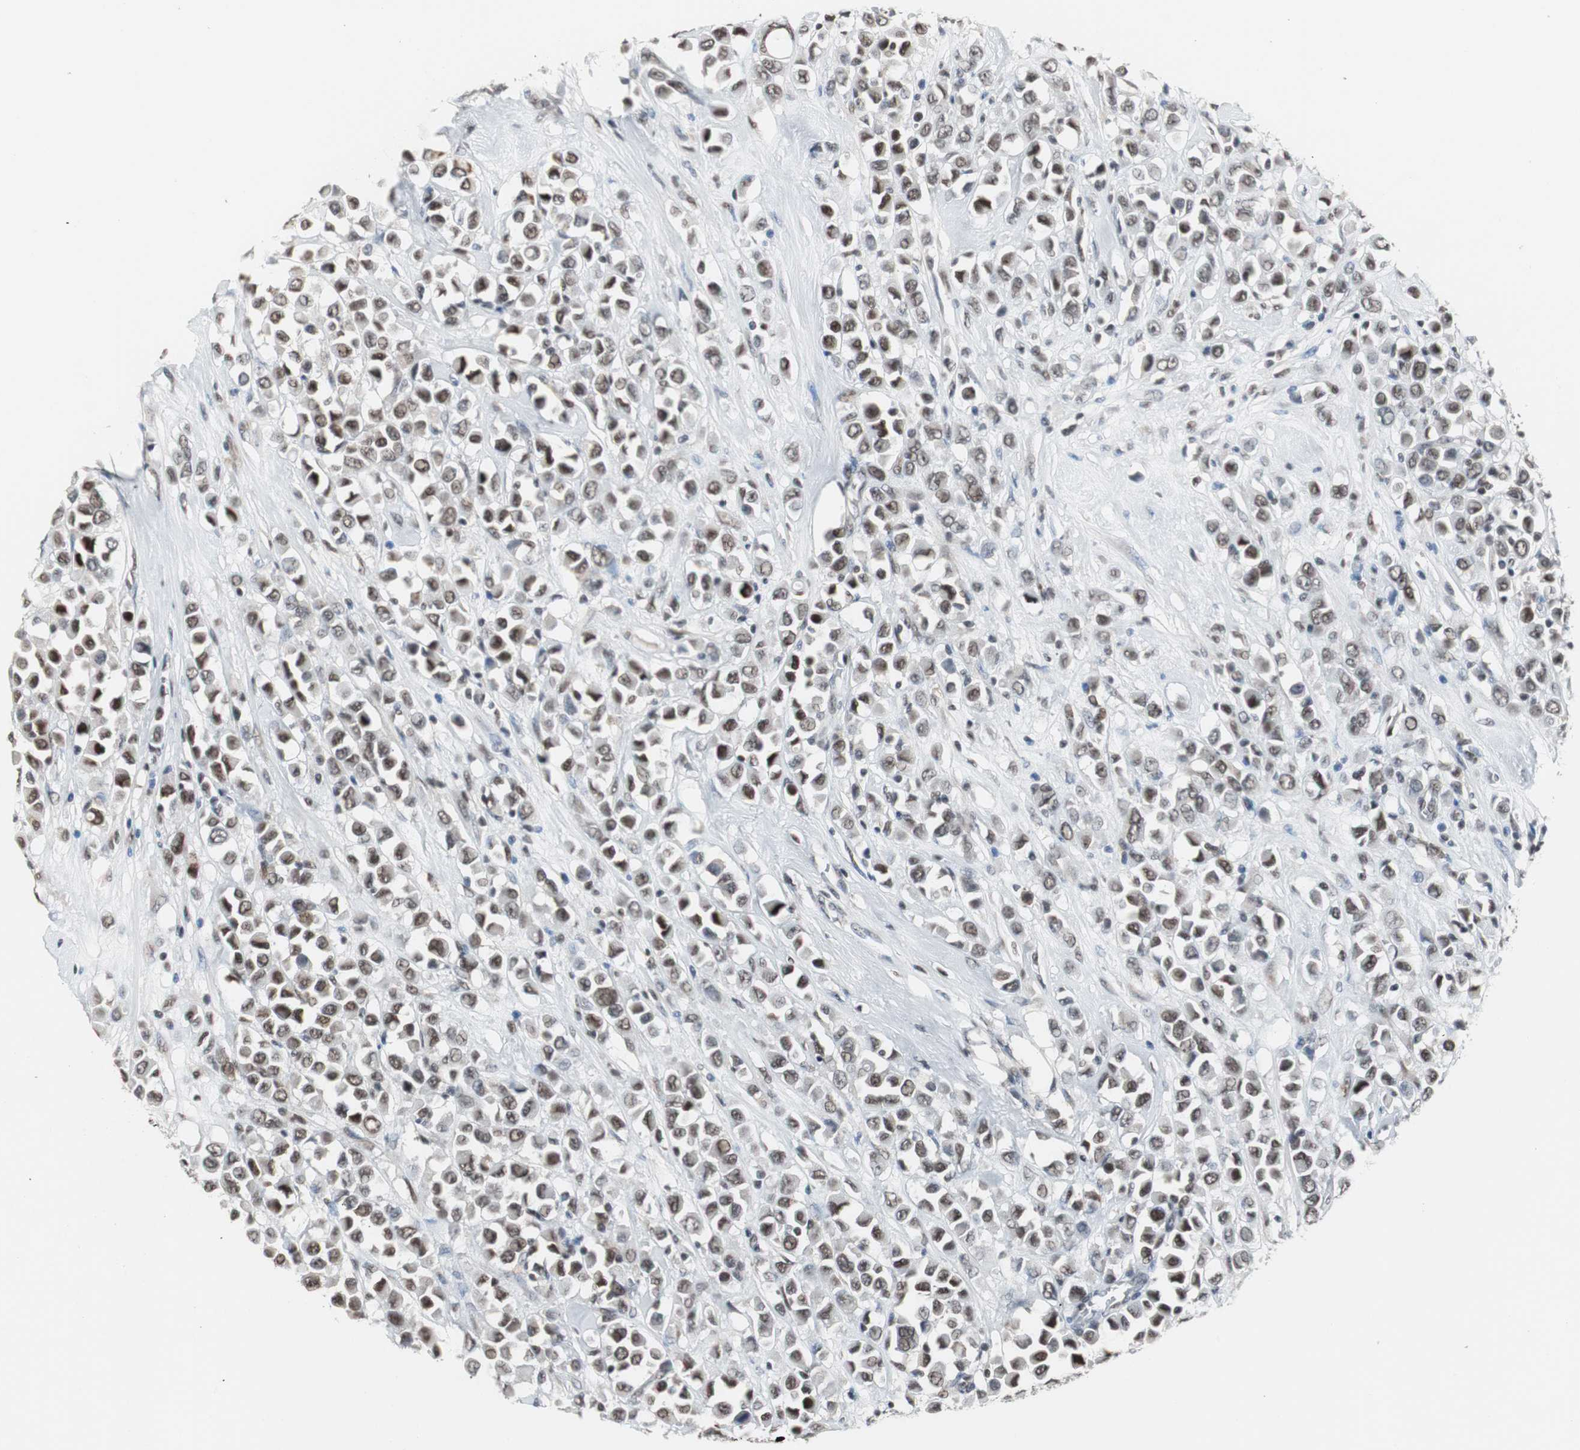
{"staining": {"intensity": "moderate", "quantity": ">75%", "location": "nuclear"}, "tissue": "breast cancer", "cell_type": "Tumor cells", "image_type": "cancer", "snomed": [{"axis": "morphology", "description": "Duct carcinoma"}, {"axis": "topography", "description": "Breast"}], "caption": "Breast intraductal carcinoma stained for a protein (brown) demonstrates moderate nuclear positive staining in approximately >75% of tumor cells.", "gene": "TAF7", "patient": {"sex": "female", "age": 61}}